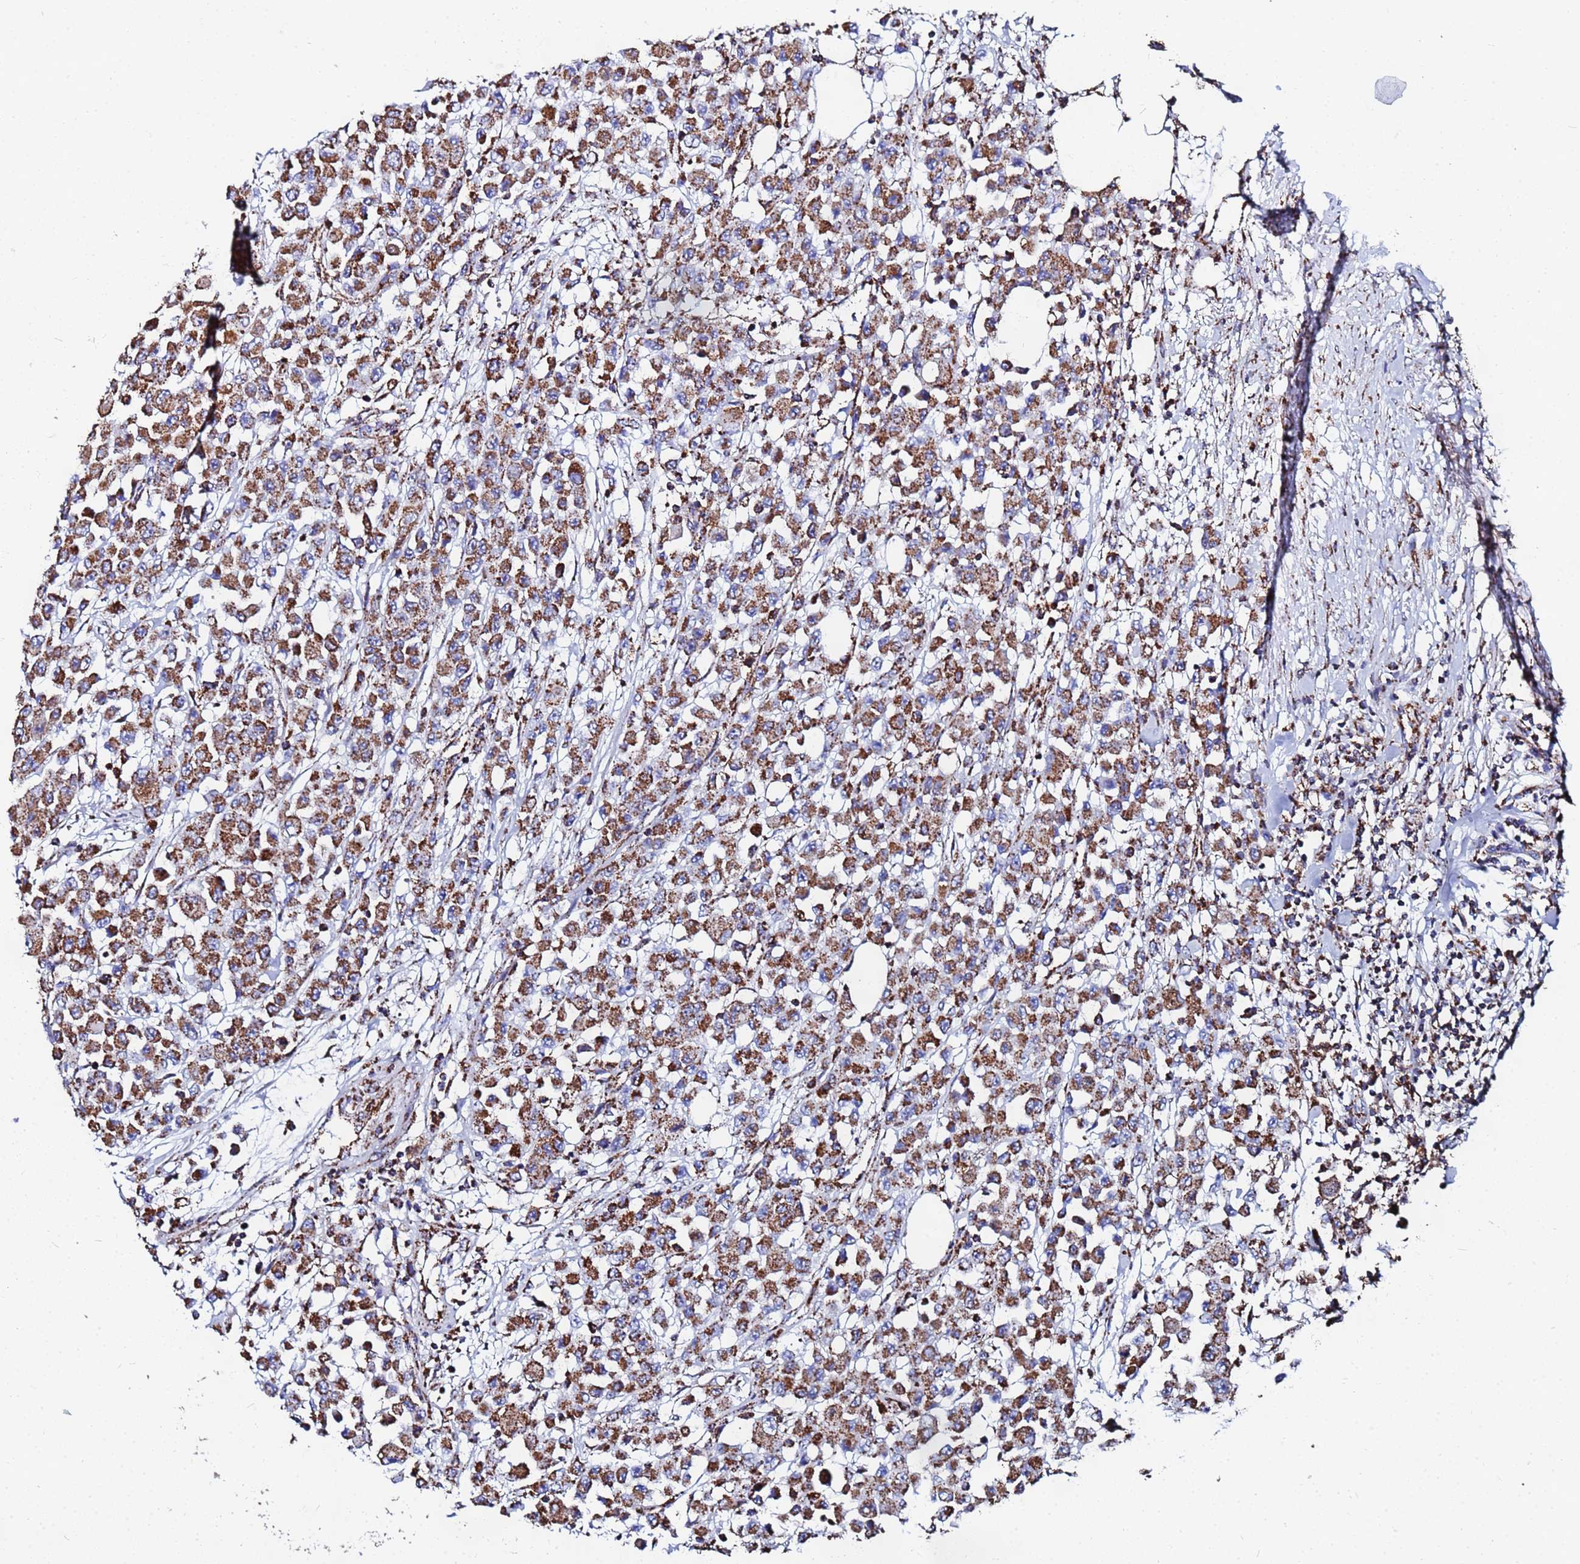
{"staining": {"intensity": "strong", "quantity": ">75%", "location": "cytoplasmic/membranous"}, "tissue": "colorectal cancer", "cell_type": "Tumor cells", "image_type": "cancer", "snomed": [{"axis": "morphology", "description": "Adenocarcinoma, NOS"}, {"axis": "topography", "description": "Colon"}], "caption": "IHC micrograph of colorectal adenocarcinoma stained for a protein (brown), which displays high levels of strong cytoplasmic/membranous staining in about >75% of tumor cells.", "gene": "GLUD1", "patient": {"sex": "male", "age": 51}}